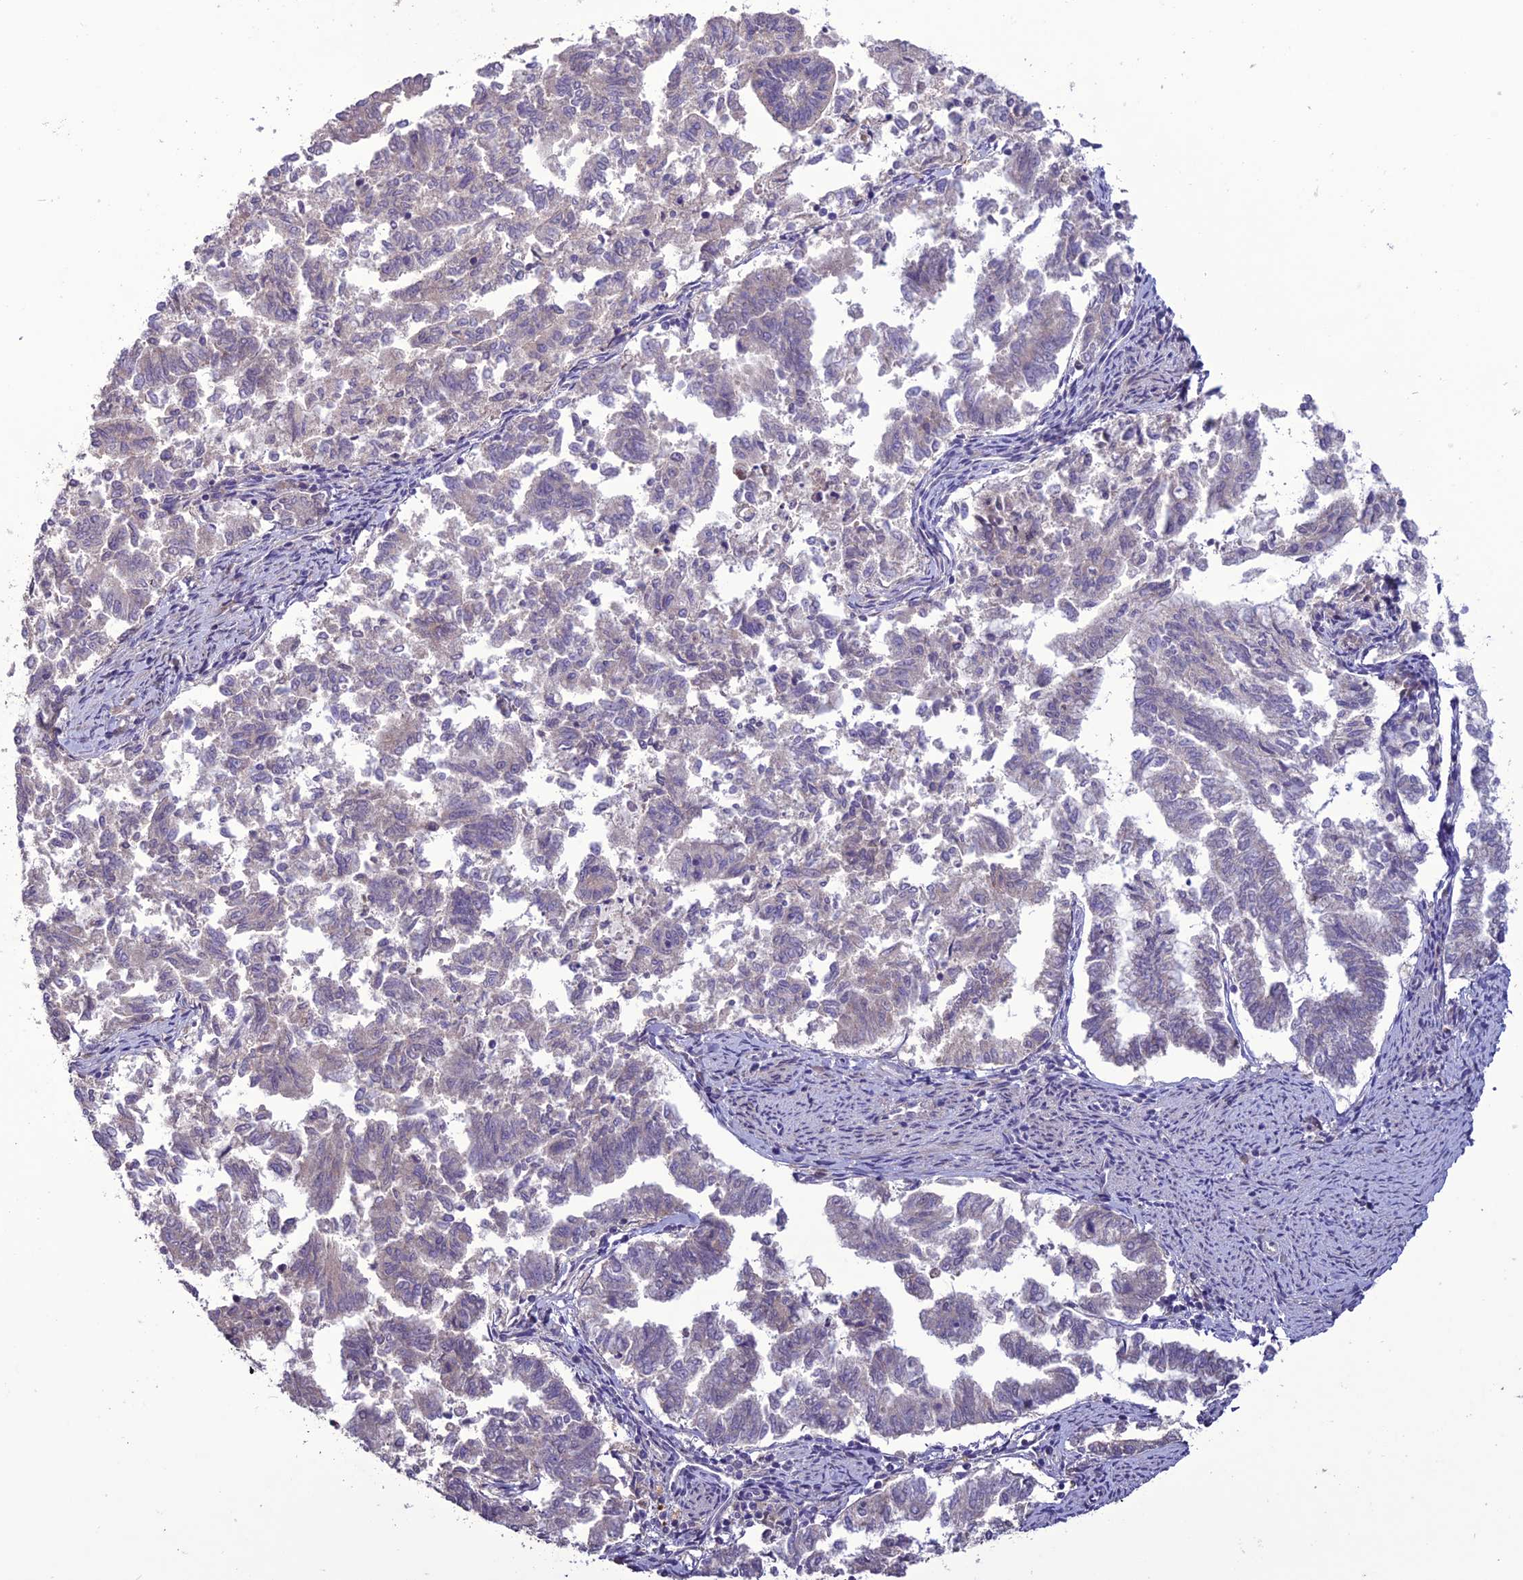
{"staining": {"intensity": "negative", "quantity": "none", "location": "none"}, "tissue": "endometrial cancer", "cell_type": "Tumor cells", "image_type": "cancer", "snomed": [{"axis": "morphology", "description": "Adenocarcinoma, NOS"}, {"axis": "topography", "description": "Endometrium"}], "caption": "Immunohistochemistry (IHC) histopathology image of endometrial cancer stained for a protein (brown), which exhibits no positivity in tumor cells. (DAB immunohistochemistry, high magnification).", "gene": "C2orf76", "patient": {"sex": "female", "age": 79}}